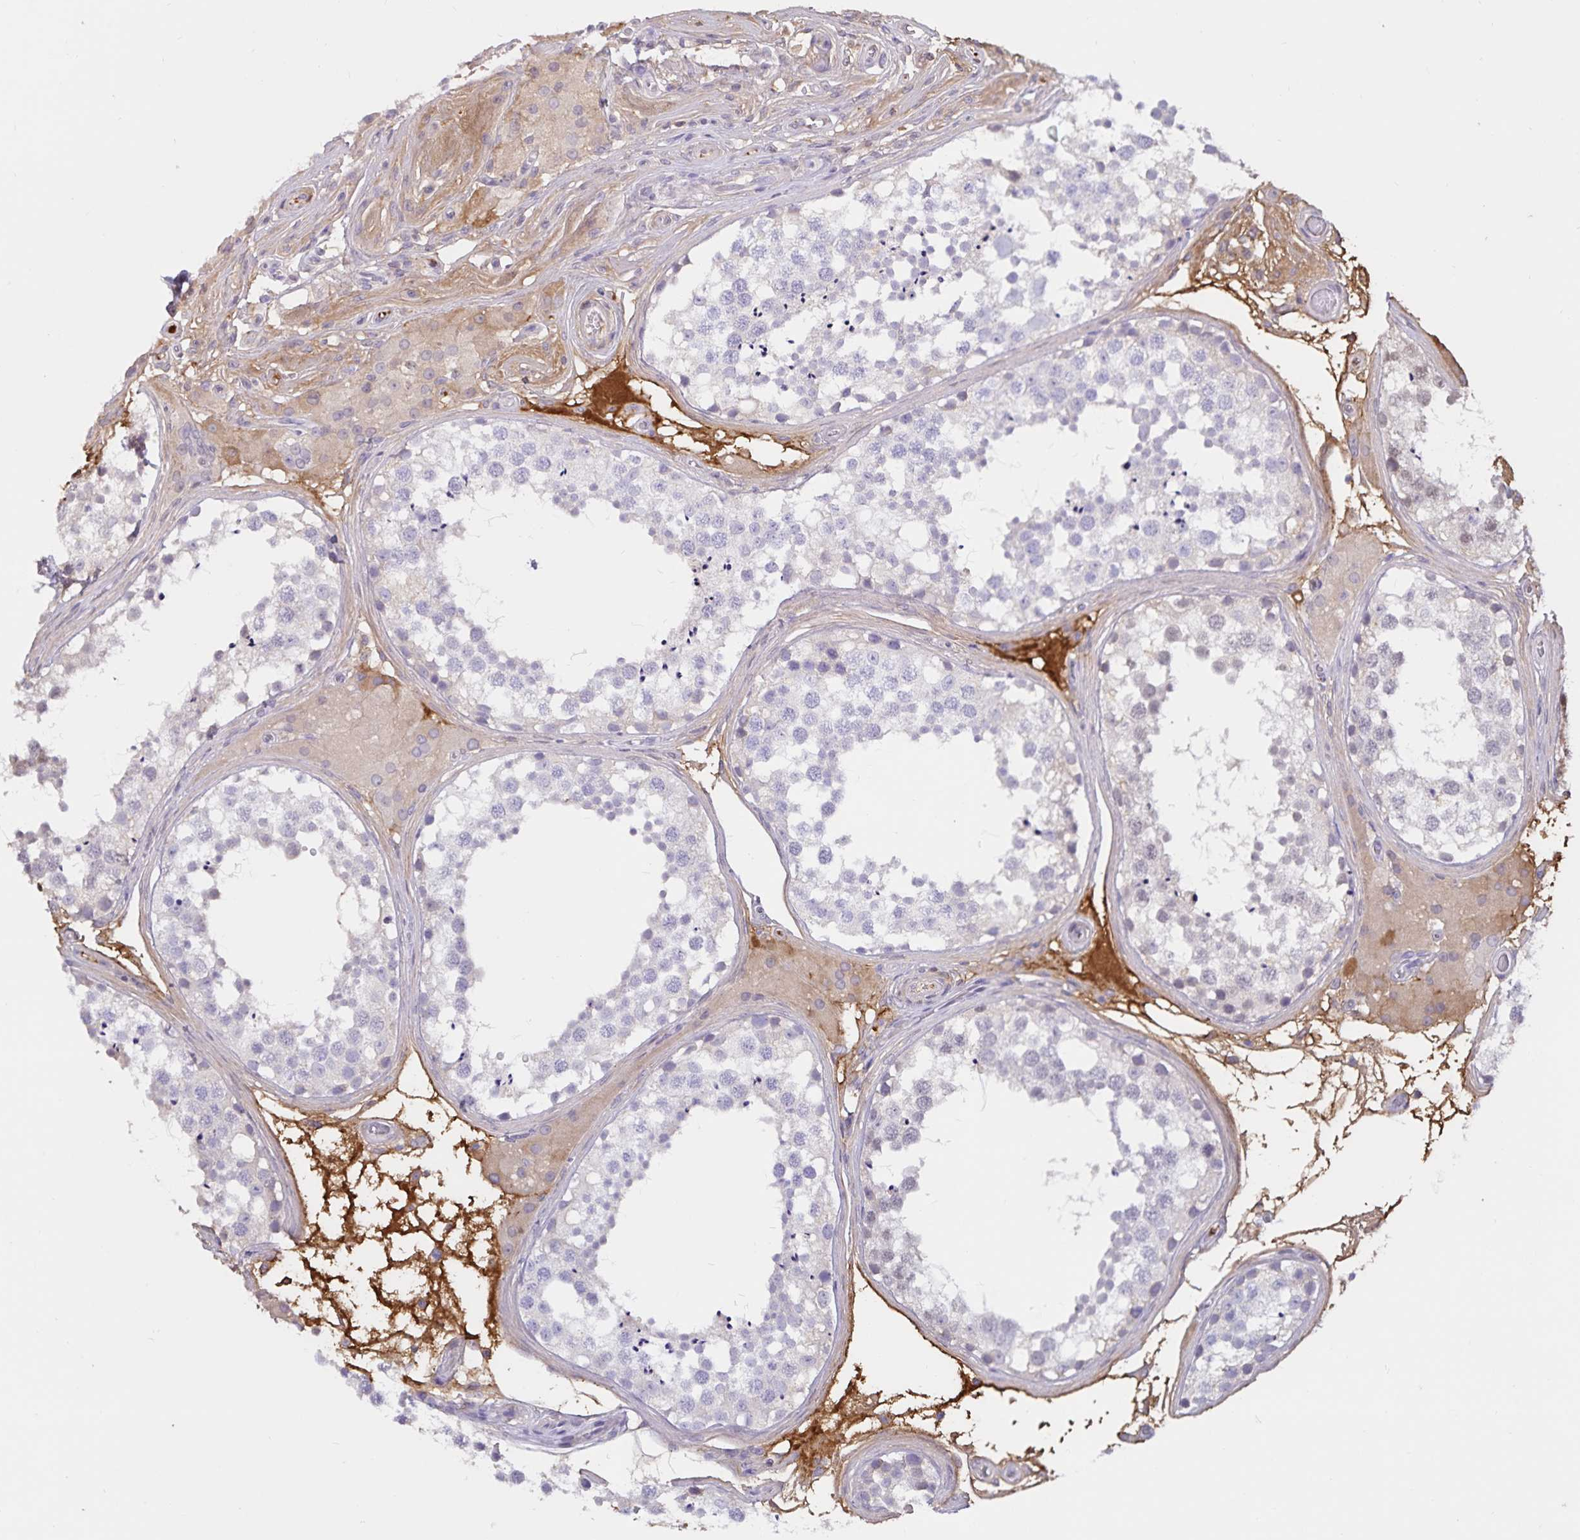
{"staining": {"intensity": "negative", "quantity": "none", "location": "none"}, "tissue": "testis", "cell_type": "Cells in seminiferous ducts", "image_type": "normal", "snomed": [{"axis": "morphology", "description": "Normal tissue, NOS"}, {"axis": "morphology", "description": "Seminoma, NOS"}, {"axis": "topography", "description": "Testis"}], "caption": "This photomicrograph is of normal testis stained with immunohistochemistry to label a protein in brown with the nuclei are counter-stained blue. There is no positivity in cells in seminiferous ducts.", "gene": "FGG", "patient": {"sex": "male", "age": 65}}